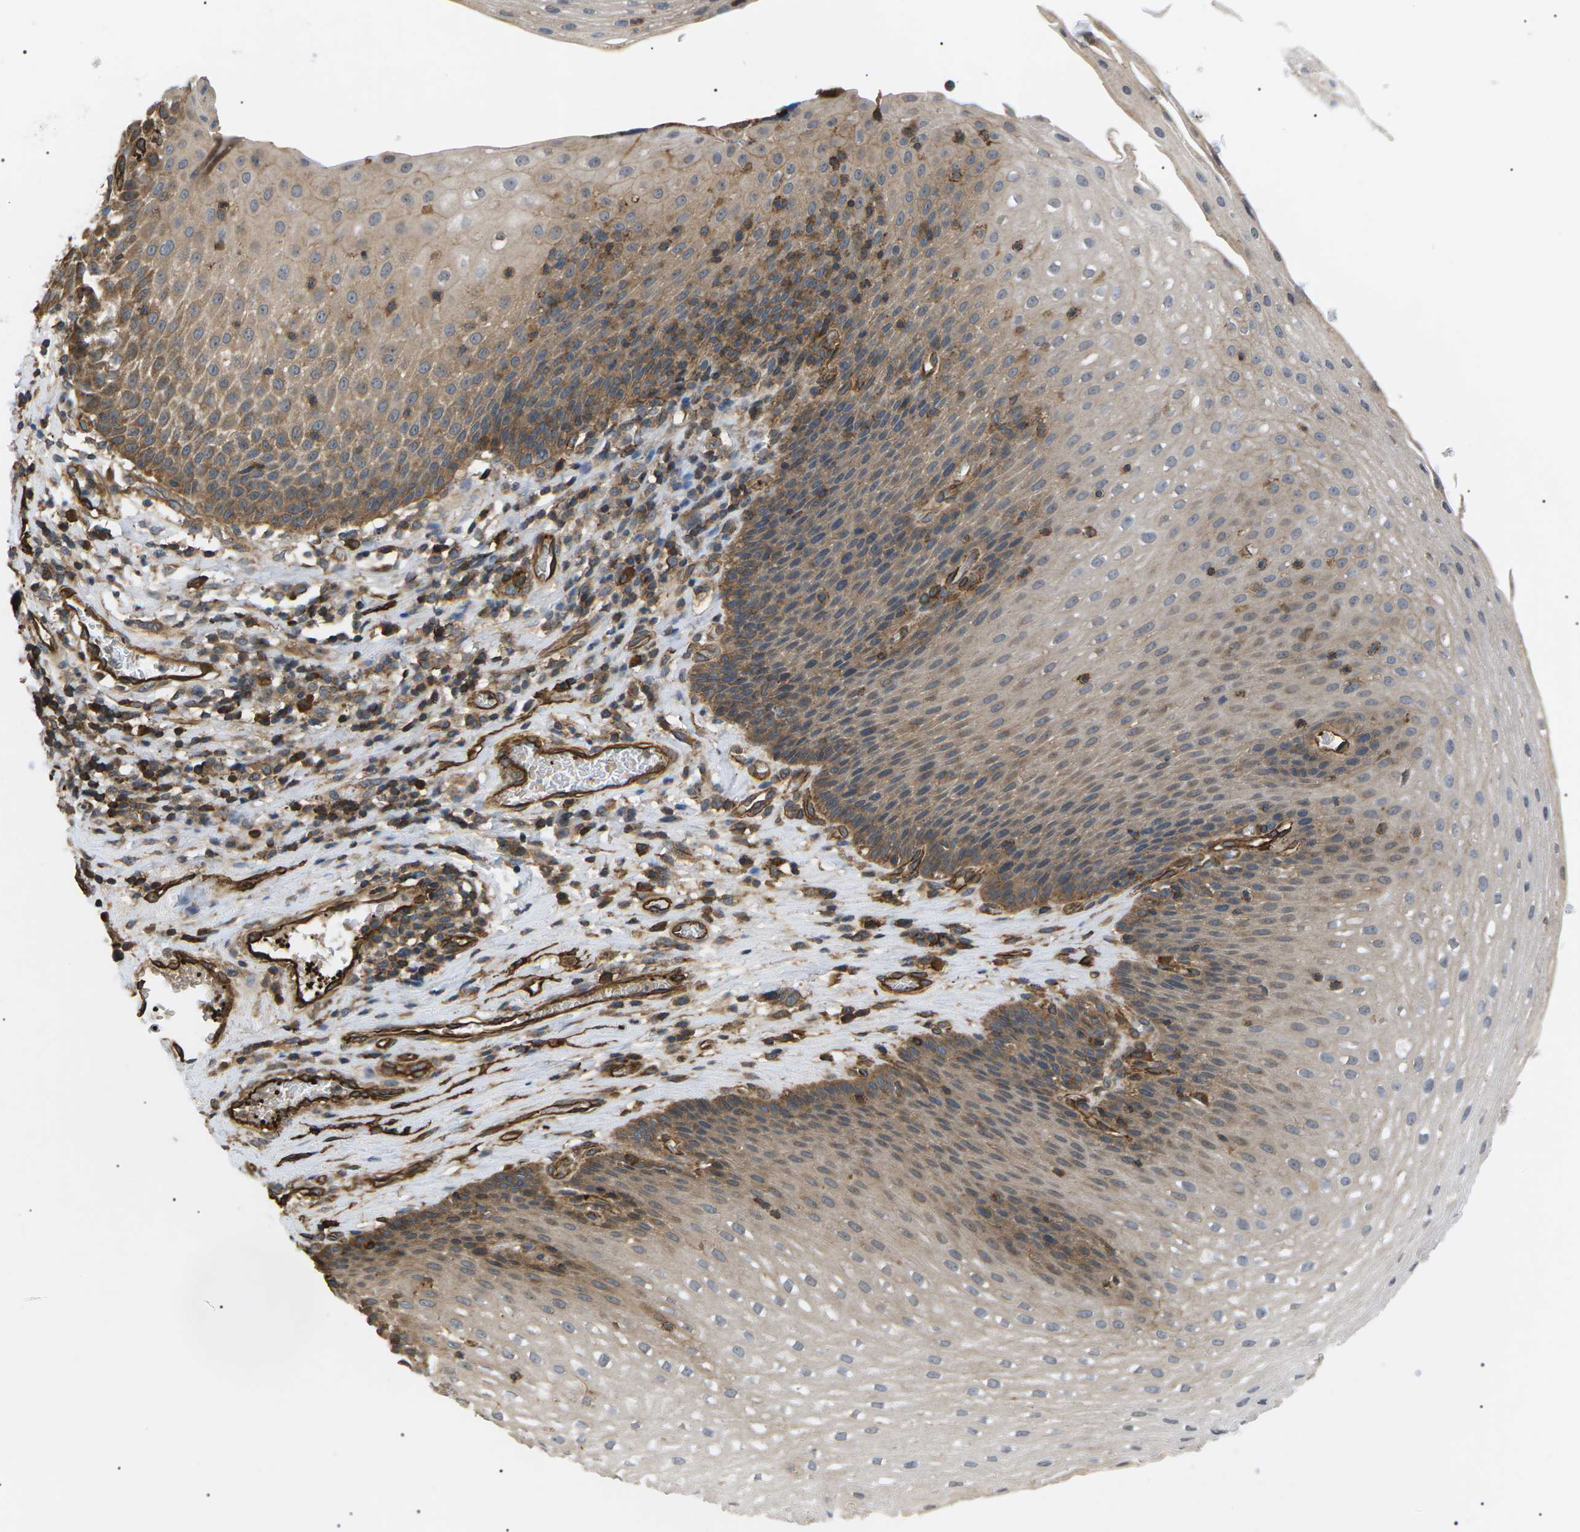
{"staining": {"intensity": "moderate", "quantity": "25%-75%", "location": "cytoplasmic/membranous"}, "tissue": "esophagus", "cell_type": "Squamous epithelial cells", "image_type": "normal", "snomed": [{"axis": "morphology", "description": "Normal tissue, NOS"}, {"axis": "topography", "description": "Esophagus"}], "caption": "Esophagus stained for a protein (brown) exhibits moderate cytoplasmic/membranous positive positivity in about 25%-75% of squamous epithelial cells.", "gene": "TMTC4", "patient": {"sex": "male", "age": 48}}